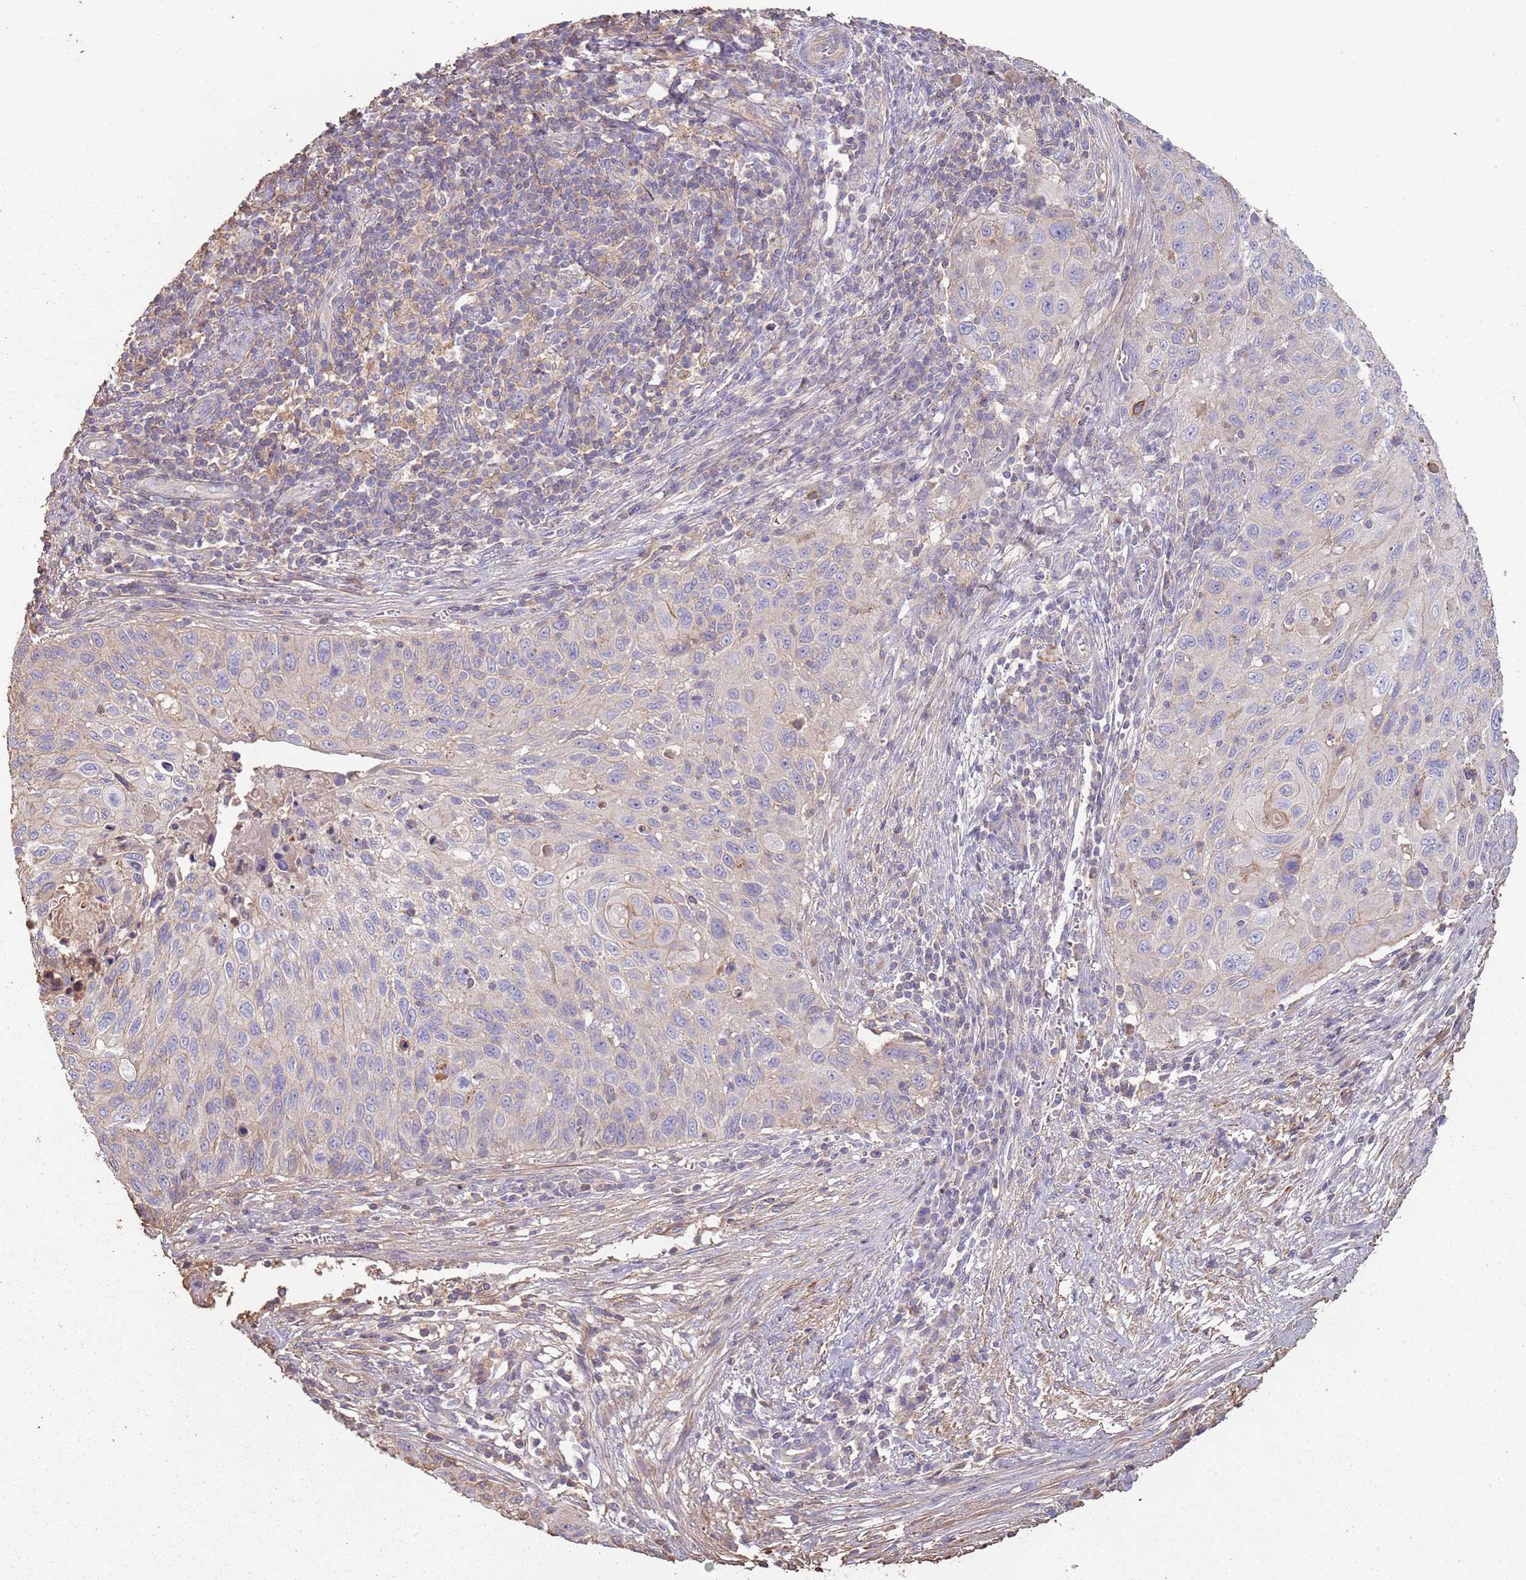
{"staining": {"intensity": "negative", "quantity": "none", "location": "none"}, "tissue": "cervical cancer", "cell_type": "Tumor cells", "image_type": "cancer", "snomed": [{"axis": "morphology", "description": "Squamous cell carcinoma, NOS"}, {"axis": "topography", "description": "Cervix"}], "caption": "The image exhibits no staining of tumor cells in cervical cancer.", "gene": "FECH", "patient": {"sex": "female", "age": 70}}